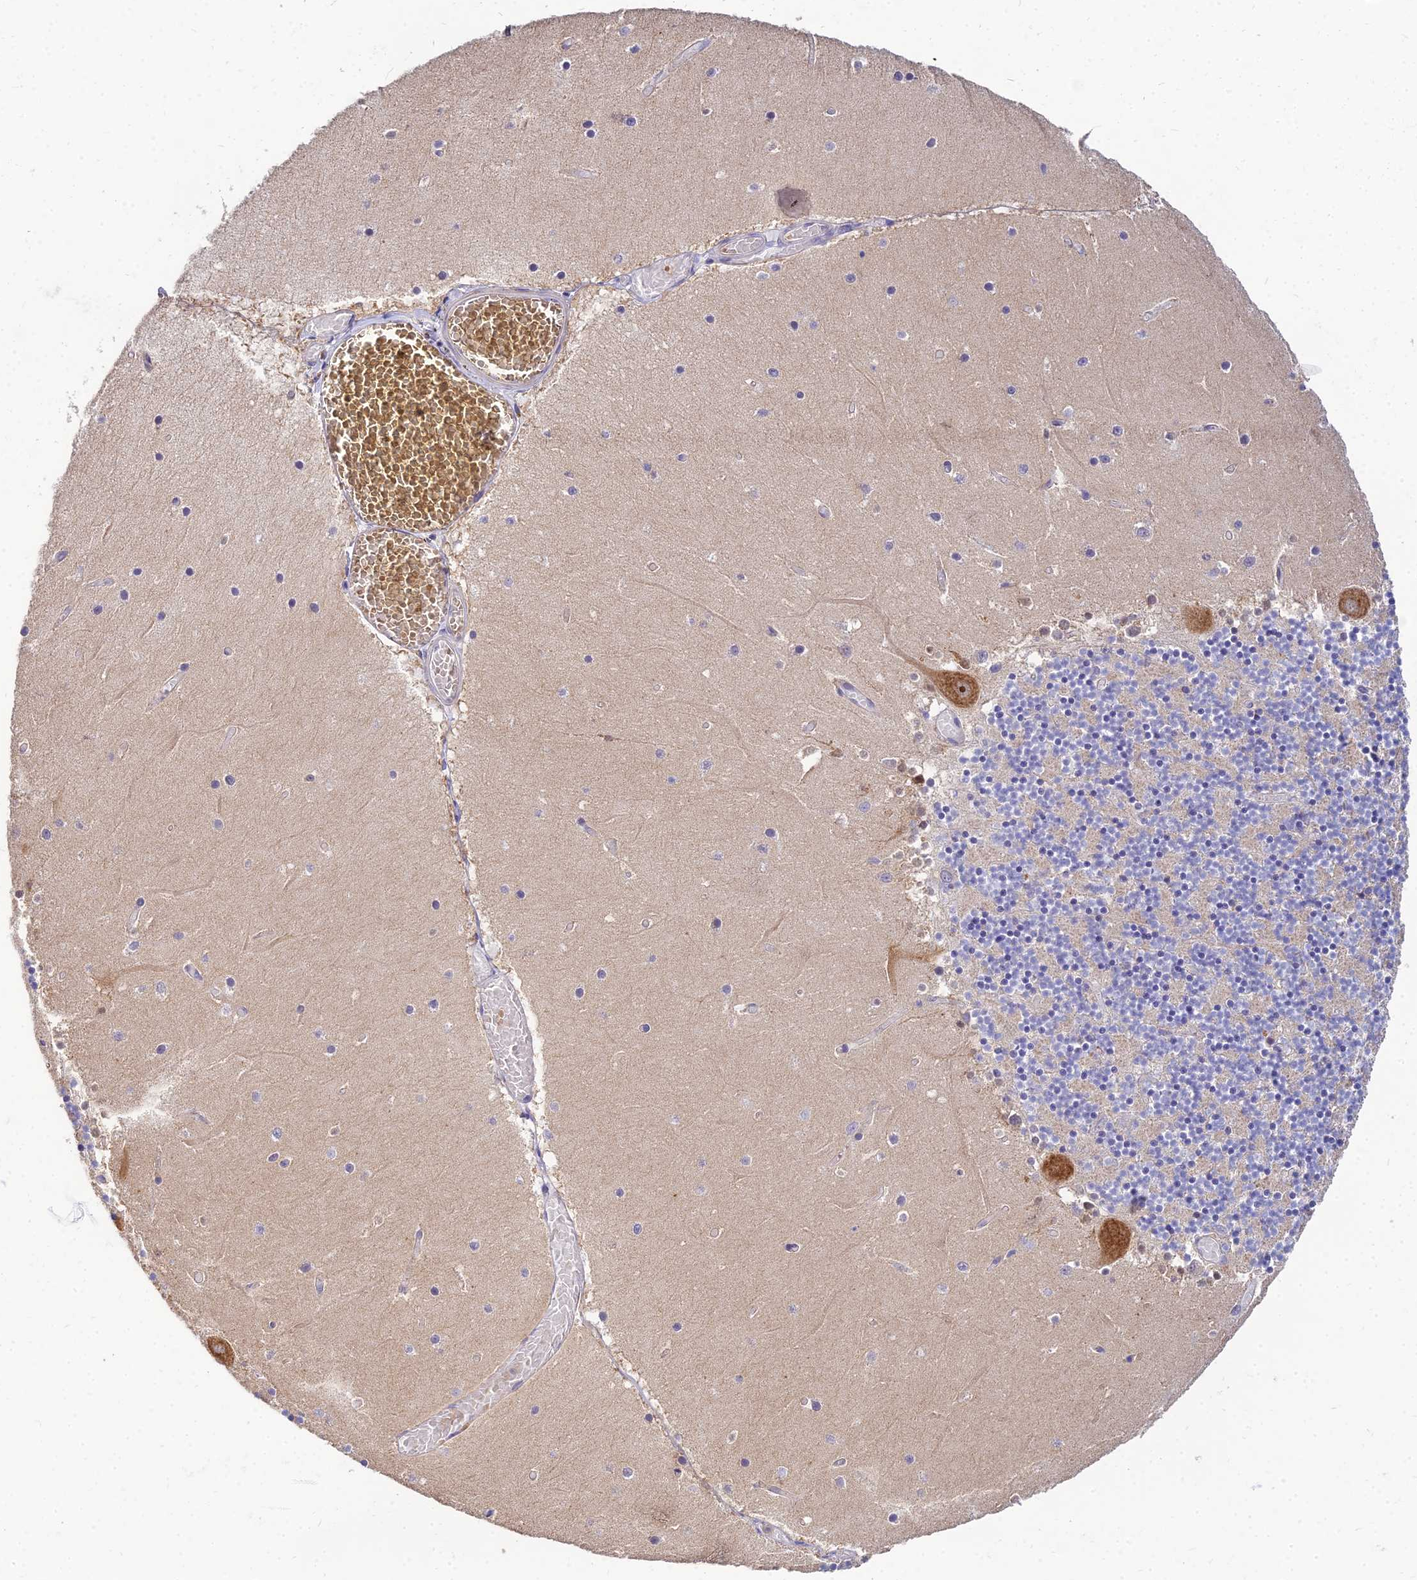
{"staining": {"intensity": "moderate", "quantity": "<25%", "location": "cytoplasmic/membranous"}, "tissue": "cerebellum", "cell_type": "Cells in granular layer", "image_type": "normal", "snomed": [{"axis": "morphology", "description": "Normal tissue, NOS"}, {"axis": "topography", "description": "Cerebellum"}], "caption": "Cells in granular layer demonstrate low levels of moderate cytoplasmic/membranous staining in approximately <25% of cells in unremarkable cerebellum. (IHC, brightfield microscopy, high magnification).", "gene": "ARL8A", "patient": {"sex": "female", "age": 28}}